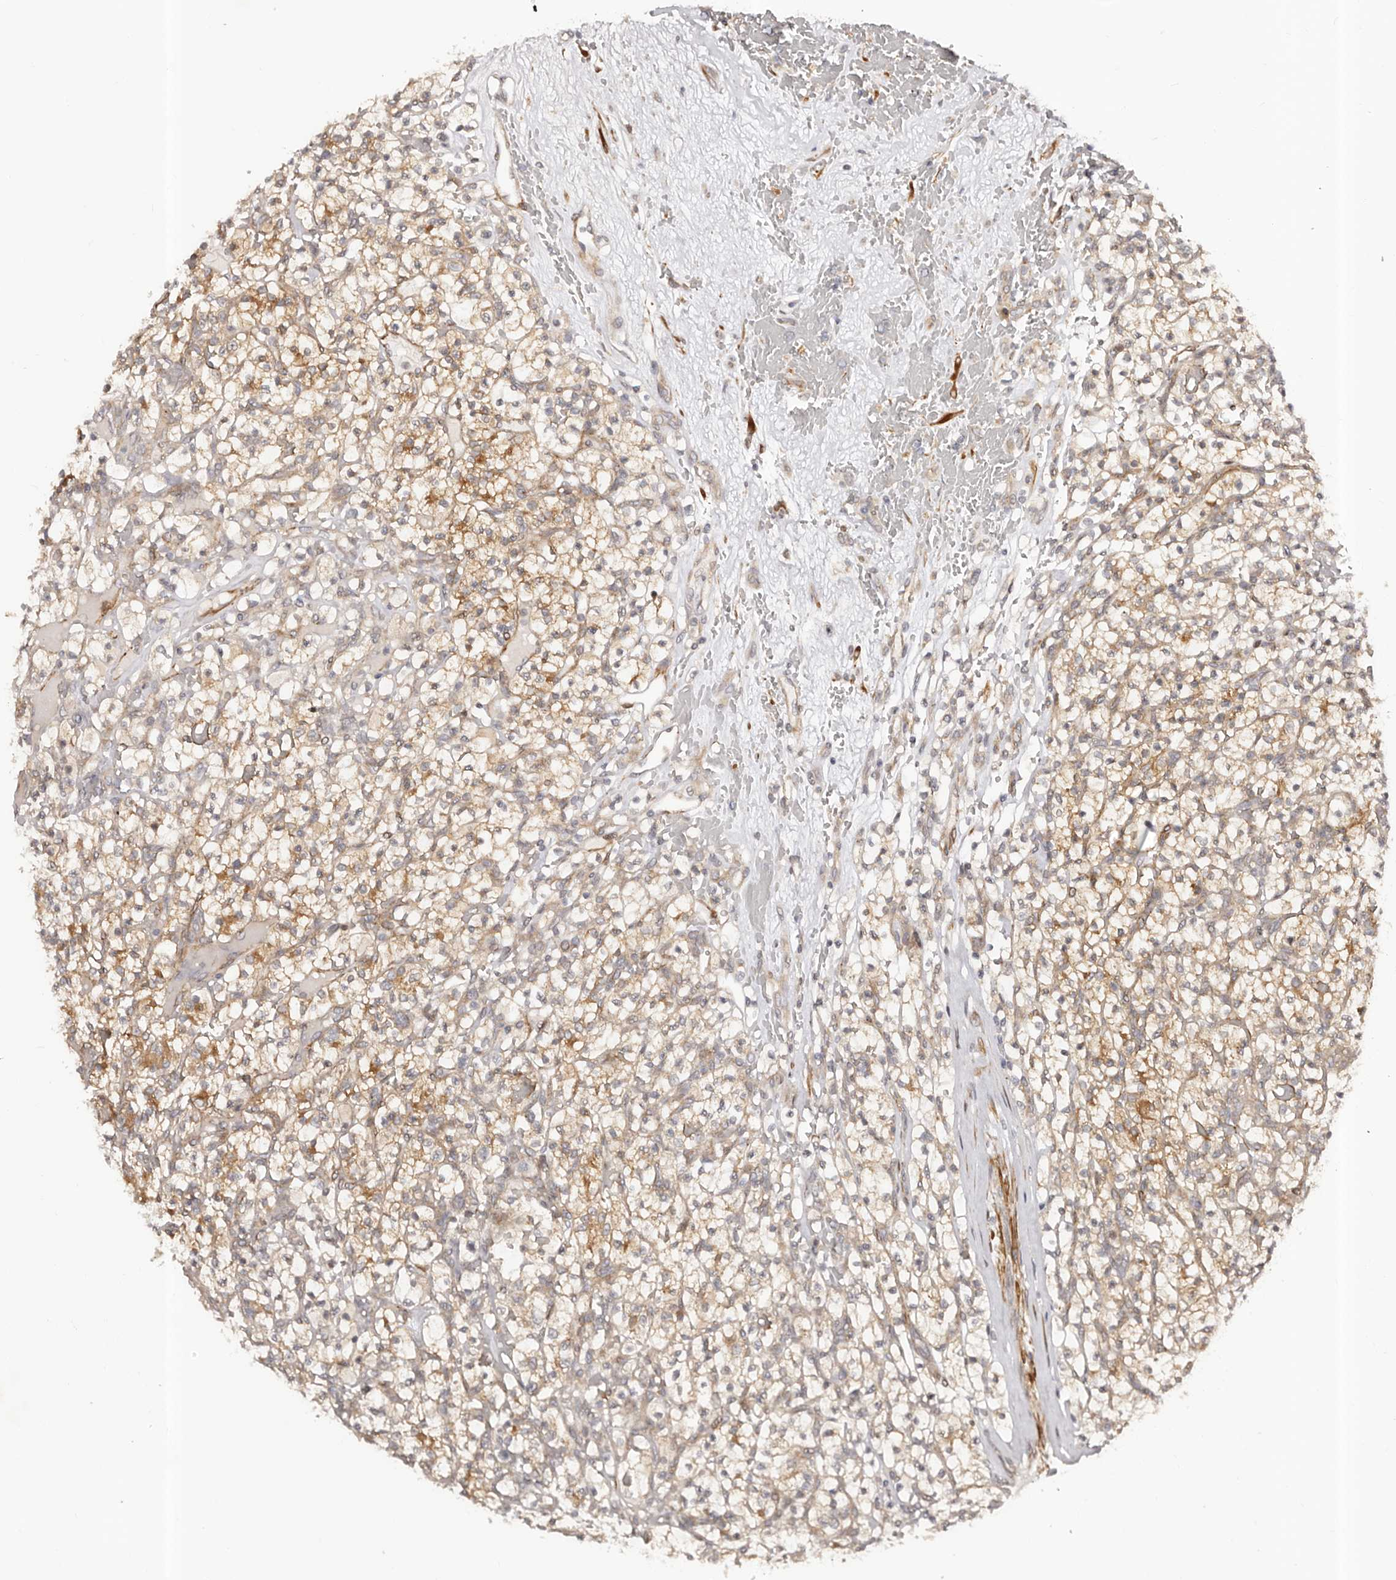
{"staining": {"intensity": "moderate", "quantity": ">75%", "location": "cytoplasmic/membranous"}, "tissue": "renal cancer", "cell_type": "Tumor cells", "image_type": "cancer", "snomed": [{"axis": "morphology", "description": "Adenocarcinoma, NOS"}, {"axis": "topography", "description": "Kidney"}], "caption": "Renal cancer stained for a protein reveals moderate cytoplasmic/membranous positivity in tumor cells.", "gene": "MICAL2", "patient": {"sex": "female", "age": 57}}